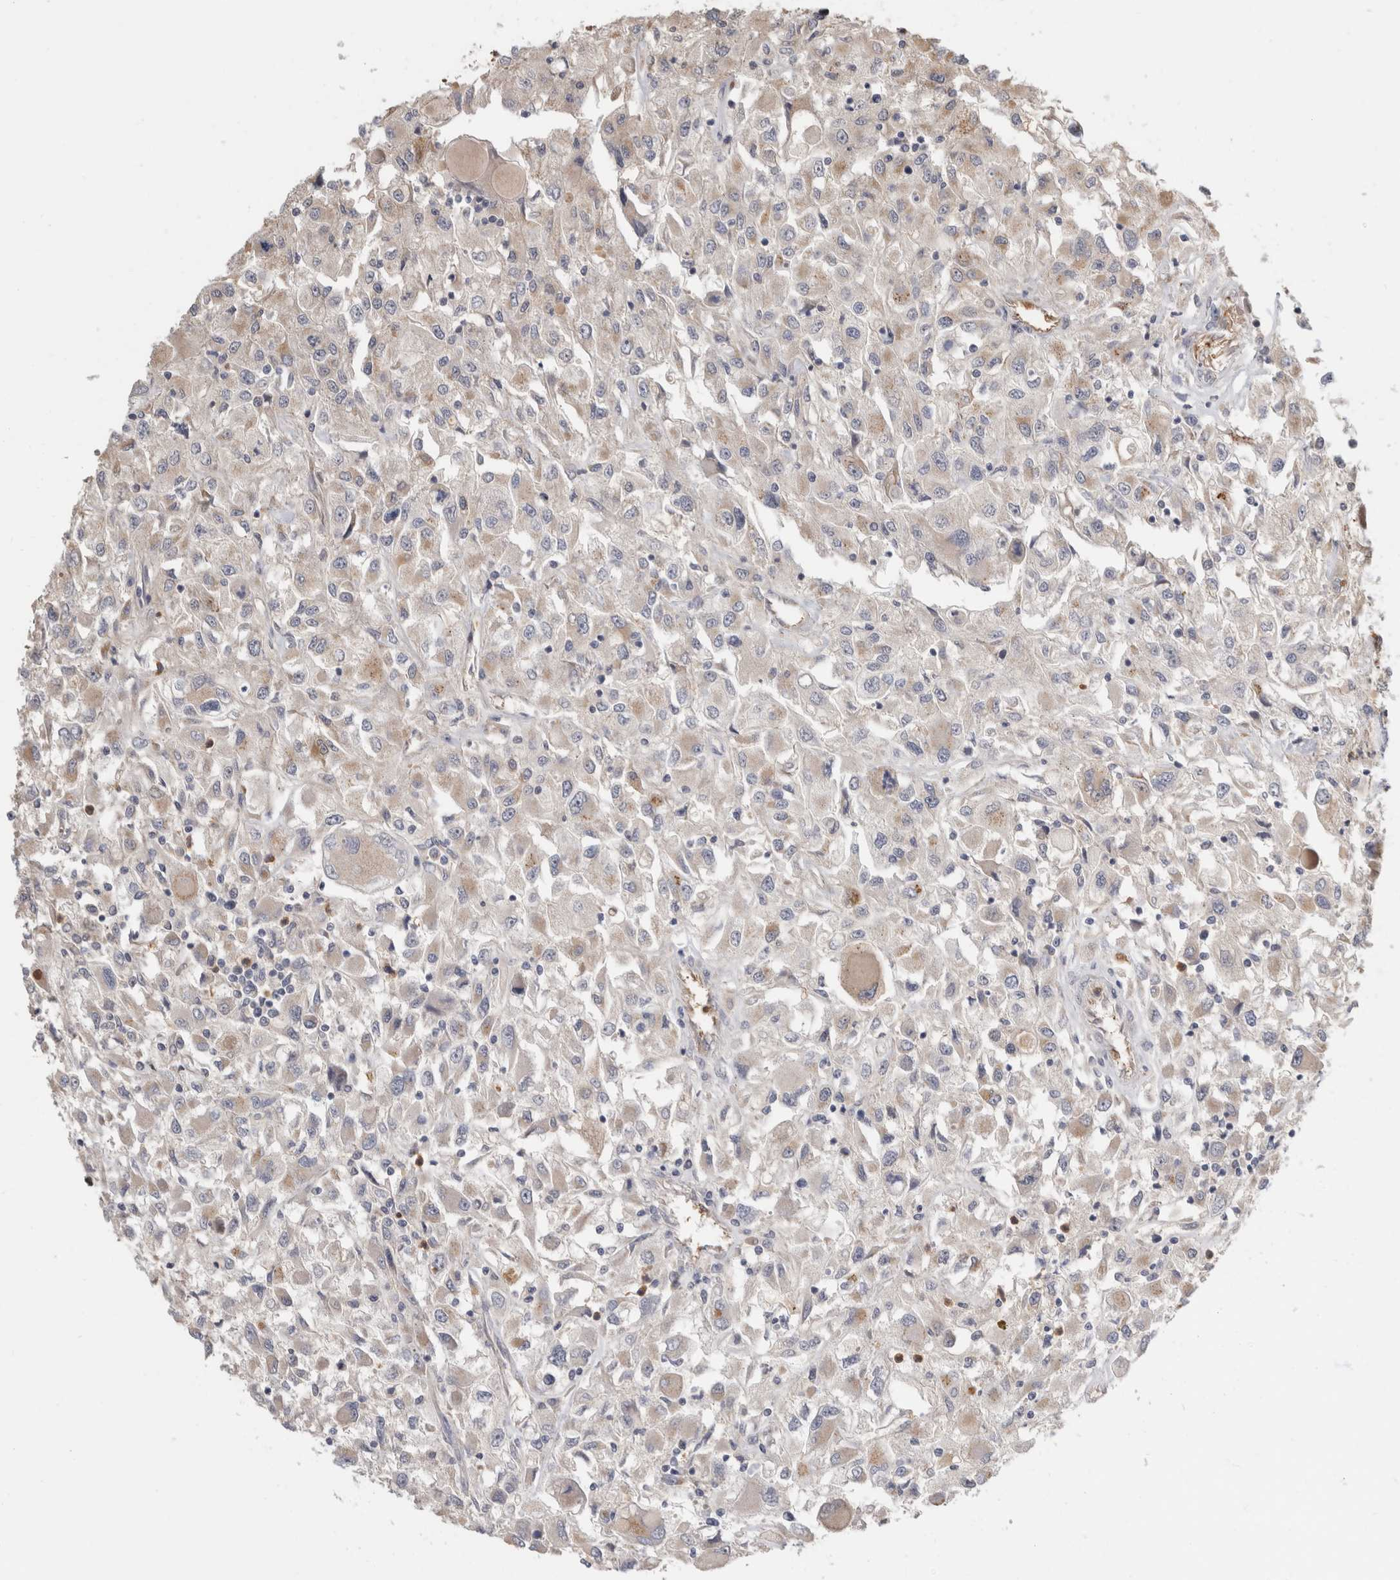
{"staining": {"intensity": "weak", "quantity": "<25%", "location": "cytoplasmic/membranous"}, "tissue": "renal cancer", "cell_type": "Tumor cells", "image_type": "cancer", "snomed": [{"axis": "morphology", "description": "Adenocarcinoma, NOS"}, {"axis": "topography", "description": "Kidney"}], "caption": "Renal cancer (adenocarcinoma) was stained to show a protein in brown. There is no significant staining in tumor cells.", "gene": "PGM1", "patient": {"sex": "female", "age": 52}}